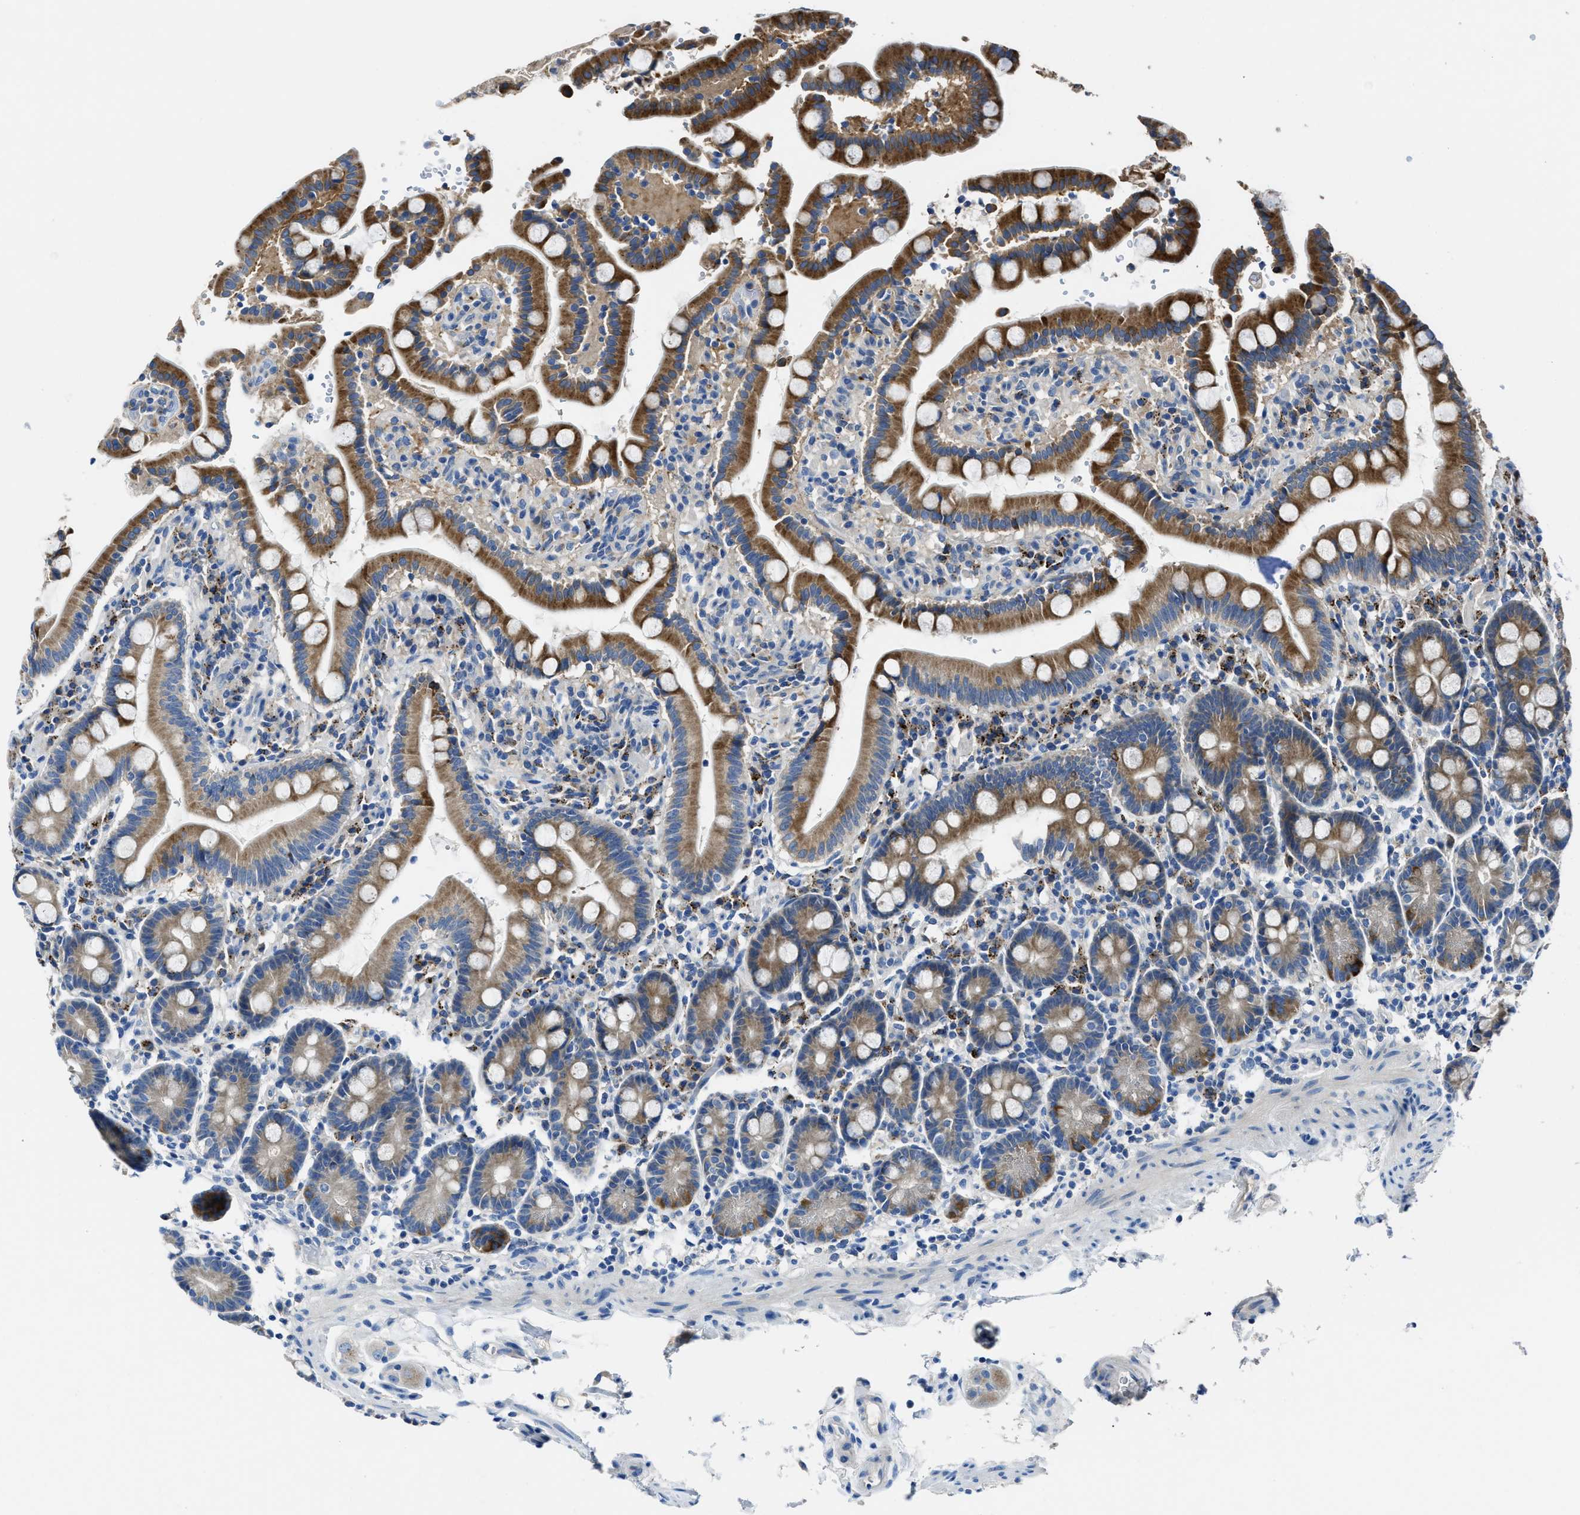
{"staining": {"intensity": "strong", "quantity": ">75%", "location": "cytoplasmic/membranous"}, "tissue": "duodenum", "cell_type": "Glandular cells", "image_type": "normal", "snomed": [{"axis": "morphology", "description": "Normal tissue, NOS"}, {"axis": "topography", "description": "Small intestine, NOS"}], "caption": "Brown immunohistochemical staining in benign human duodenum displays strong cytoplasmic/membranous staining in about >75% of glandular cells.", "gene": "MAP3K20", "patient": {"sex": "female", "age": 71}}